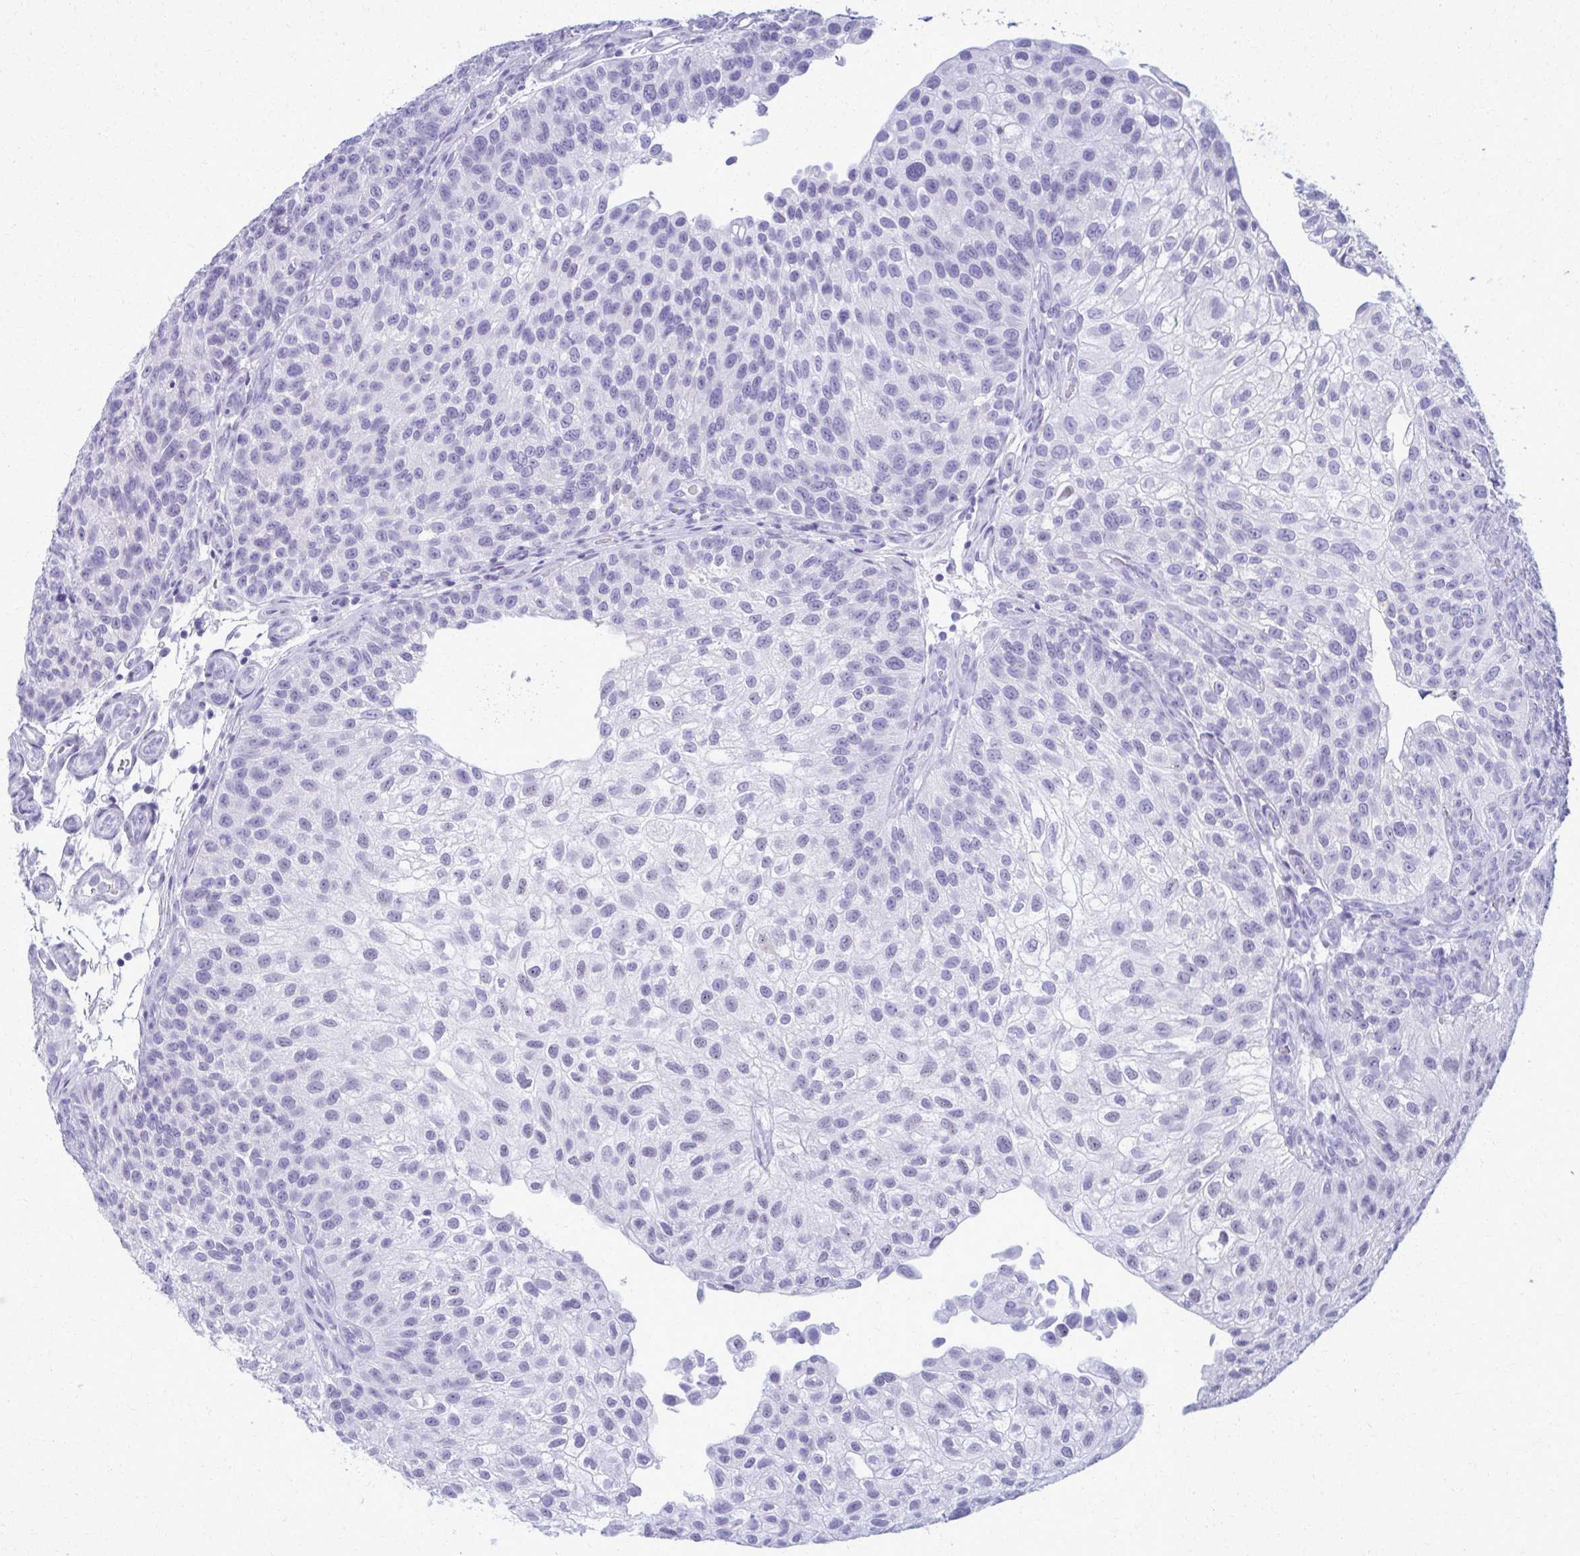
{"staining": {"intensity": "negative", "quantity": "none", "location": "none"}, "tissue": "urothelial cancer", "cell_type": "Tumor cells", "image_type": "cancer", "snomed": [{"axis": "morphology", "description": "Urothelial carcinoma, NOS"}, {"axis": "topography", "description": "Urinary bladder"}], "caption": "Protein analysis of transitional cell carcinoma demonstrates no significant positivity in tumor cells. (Immunohistochemistry, brightfield microscopy, high magnification).", "gene": "ACSM2B", "patient": {"sex": "male", "age": 87}}